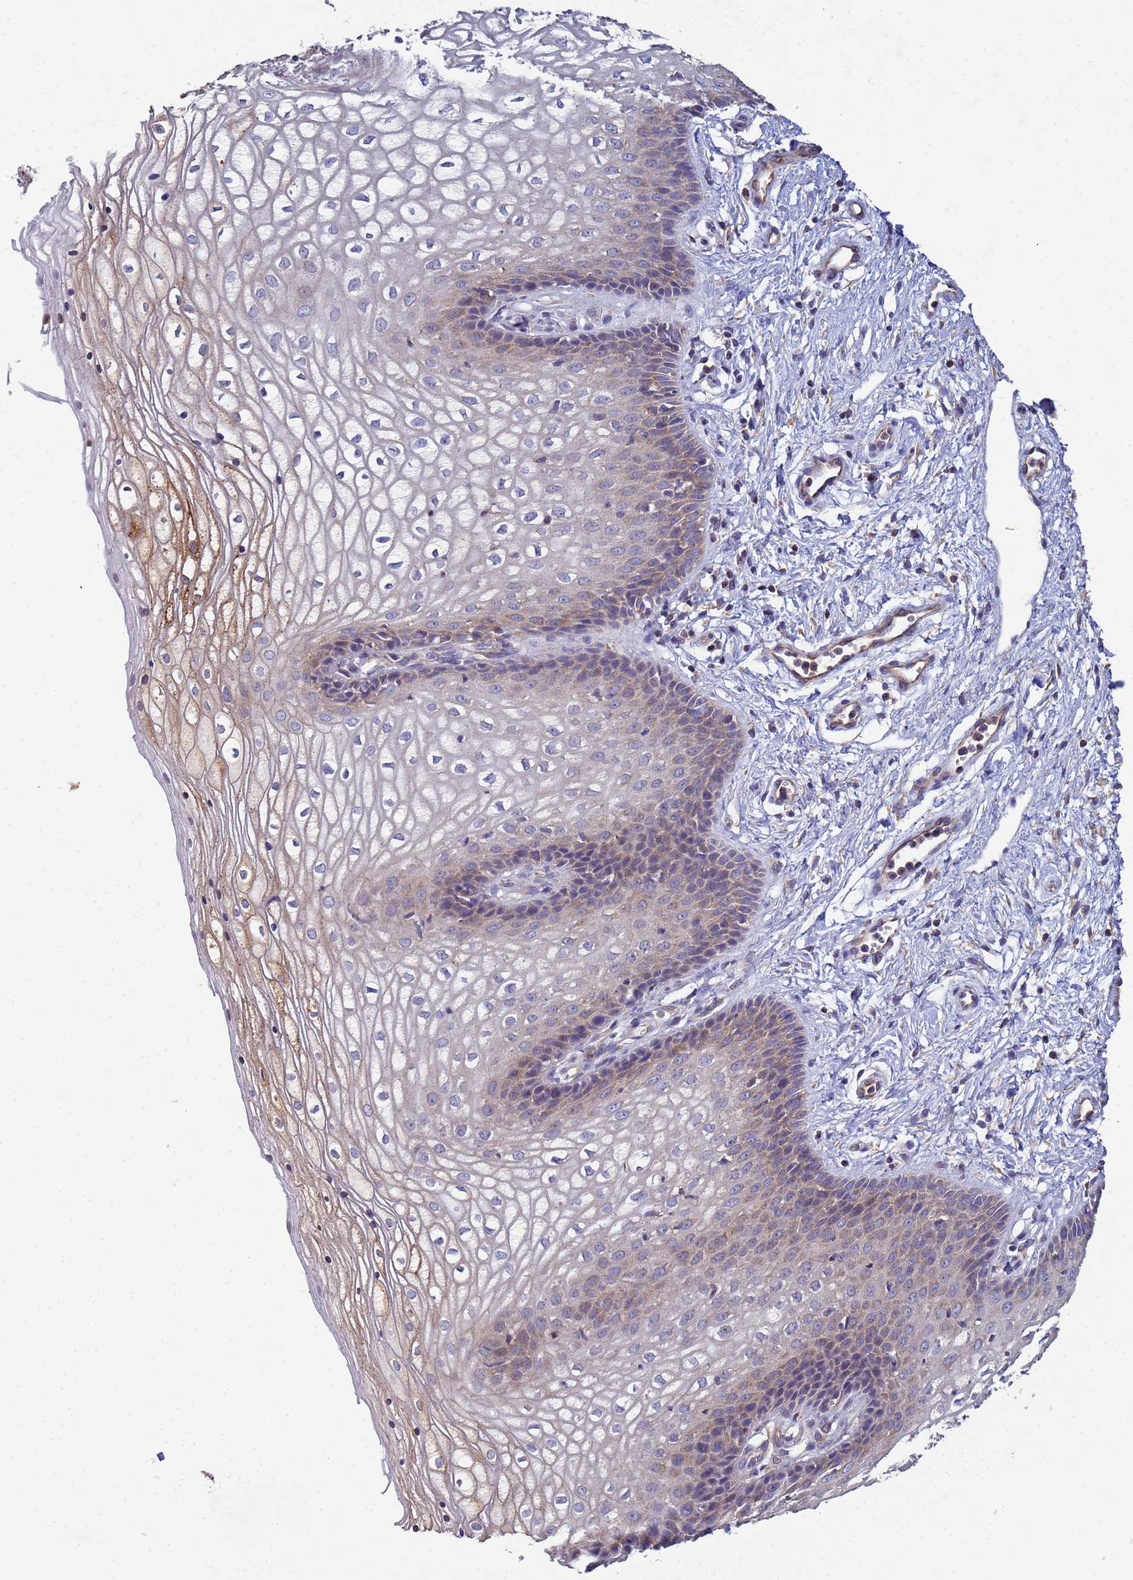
{"staining": {"intensity": "weak", "quantity": "25%-75%", "location": "cytoplasmic/membranous"}, "tissue": "vagina", "cell_type": "Squamous epithelial cells", "image_type": "normal", "snomed": [{"axis": "morphology", "description": "Normal tissue, NOS"}, {"axis": "topography", "description": "Vagina"}], "caption": "This histopathology image displays immunohistochemistry (IHC) staining of unremarkable vagina, with low weak cytoplasmic/membranous positivity in approximately 25%-75% of squamous epithelial cells.", "gene": "CDC34", "patient": {"sex": "female", "age": 34}}